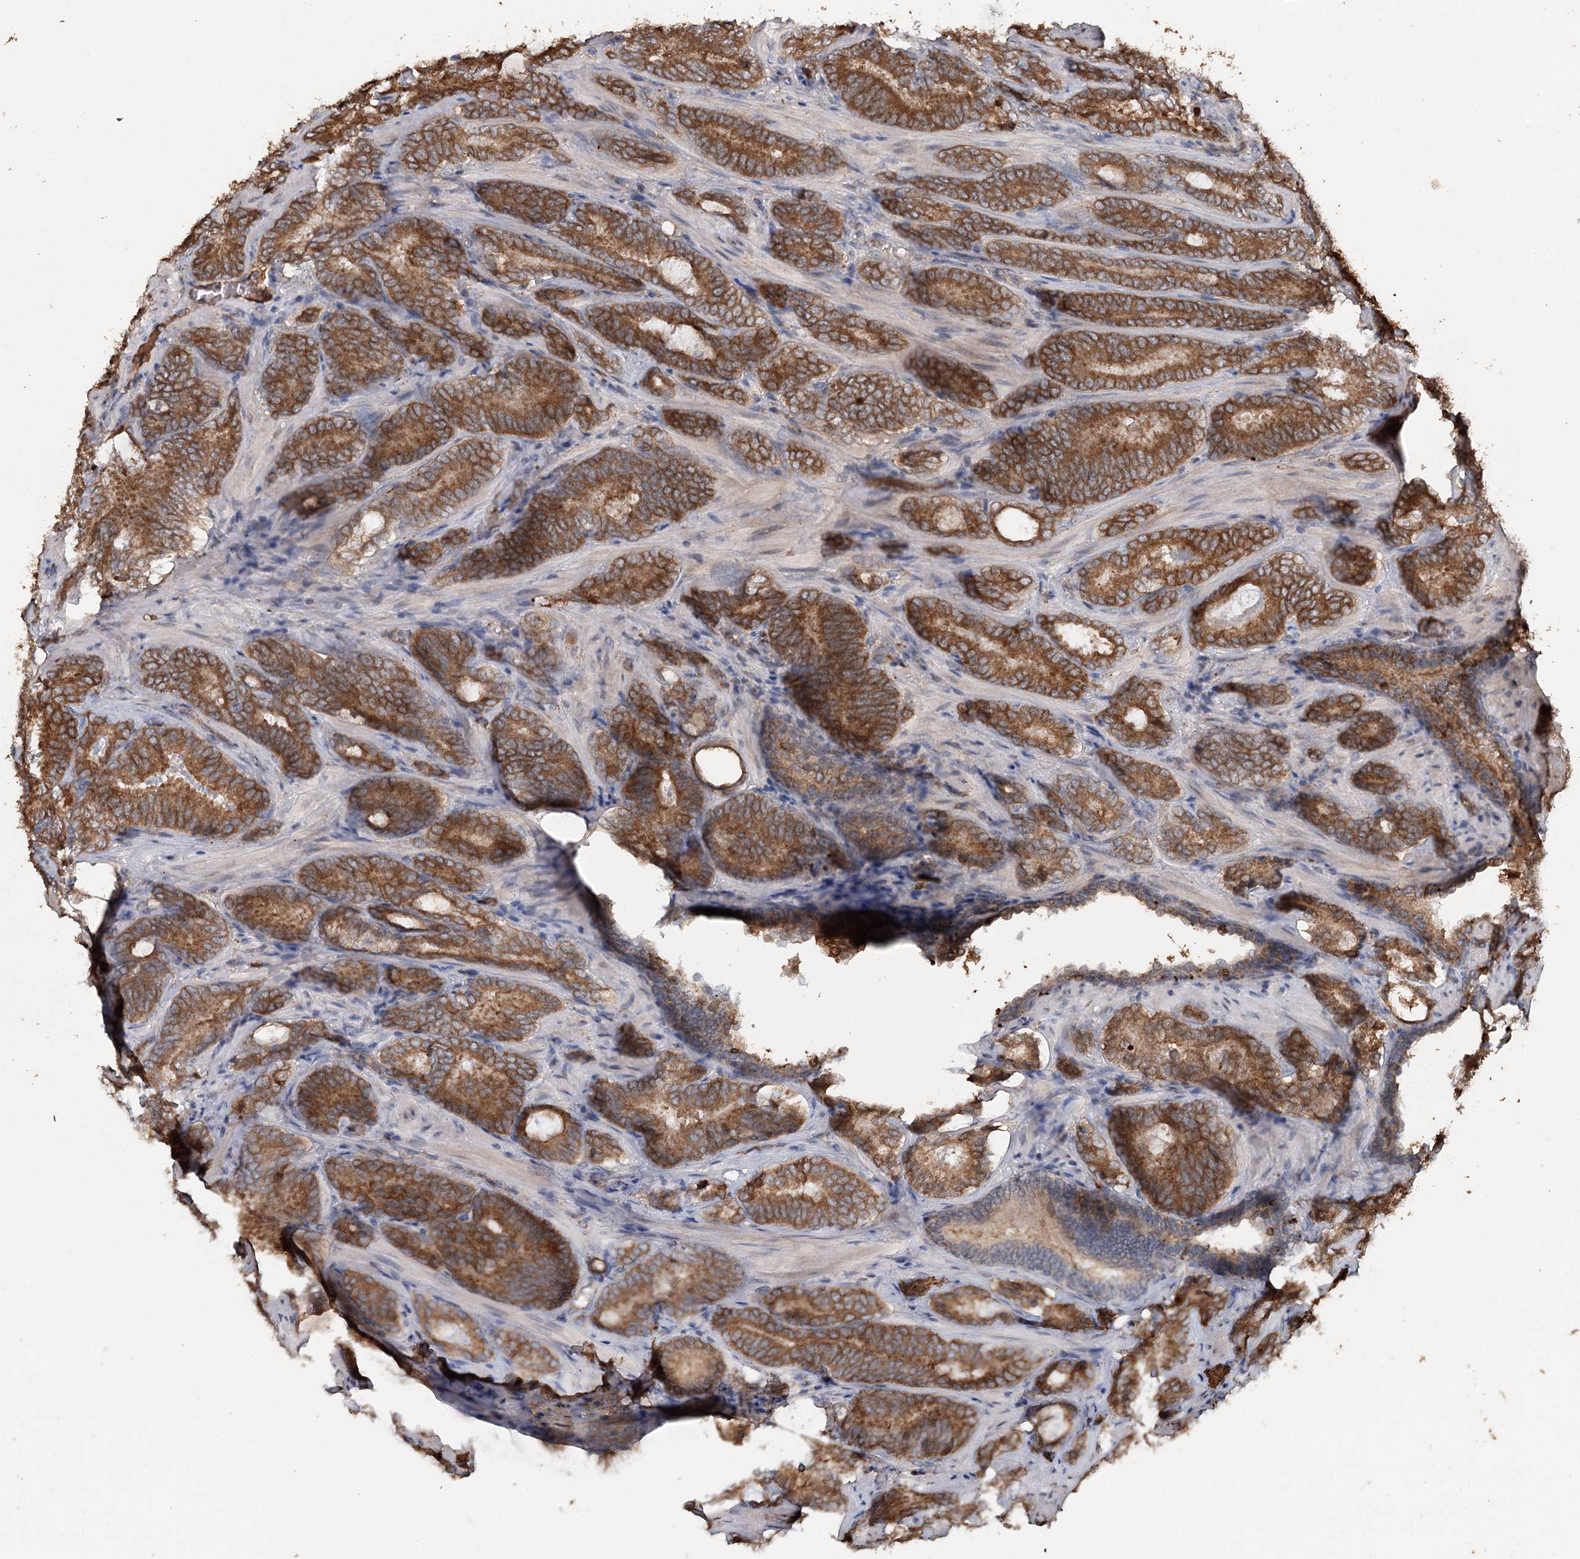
{"staining": {"intensity": "strong", "quantity": ">75%", "location": "cytoplasmic/membranous"}, "tissue": "prostate cancer", "cell_type": "Tumor cells", "image_type": "cancer", "snomed": [{"axis": "morphology", "description": "Adenocarcinoma, Low grade"}, {"axis": "topography", "description": "Prostate"}], "caption": "Strong cytoplasmic/membranous protein positivity is identified in about >75% of tumor cells in prostate cancer.", "gene": "SYVN1", "patient": {"sex": "male", "age": 60}}